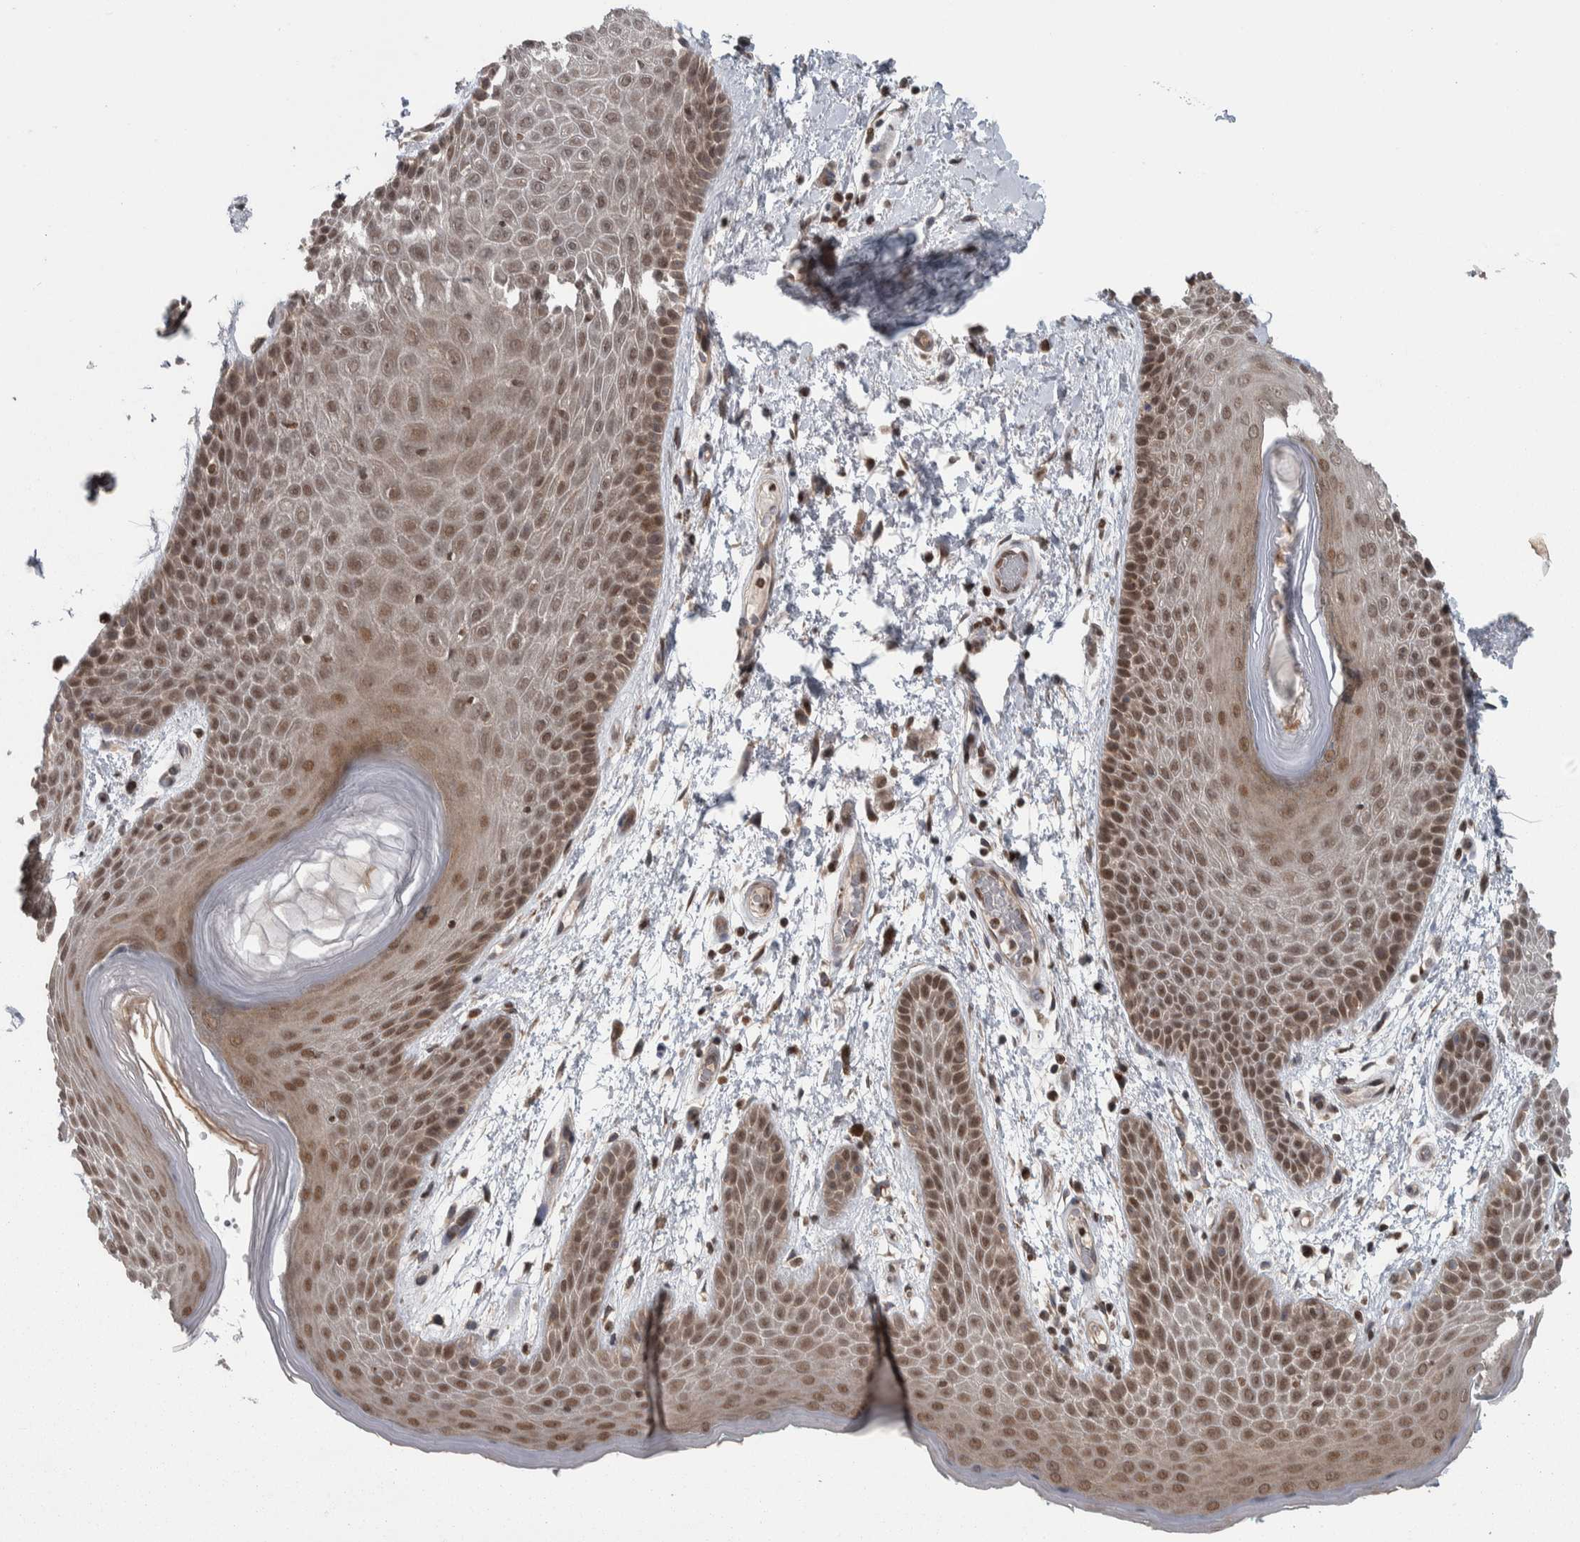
{"staining": {"intensity": "moderate", "quantity": ">75%", "location": "nuclear"}, "tissue": "skin", "cell_type": "Epidermal cells", "image_type": "normal", "snomed": [{"axis": "morphology", "description": "Normal tissue, NOS"}, {"axis": "topography", "description": "Anal"}], "caption": "Epidermal cells exhibit moderate nuclear staining in approximately >75% of cells in unremarkable skin.", "gene": "CWC27", "patient": {"sex": "male", "age": 74}}